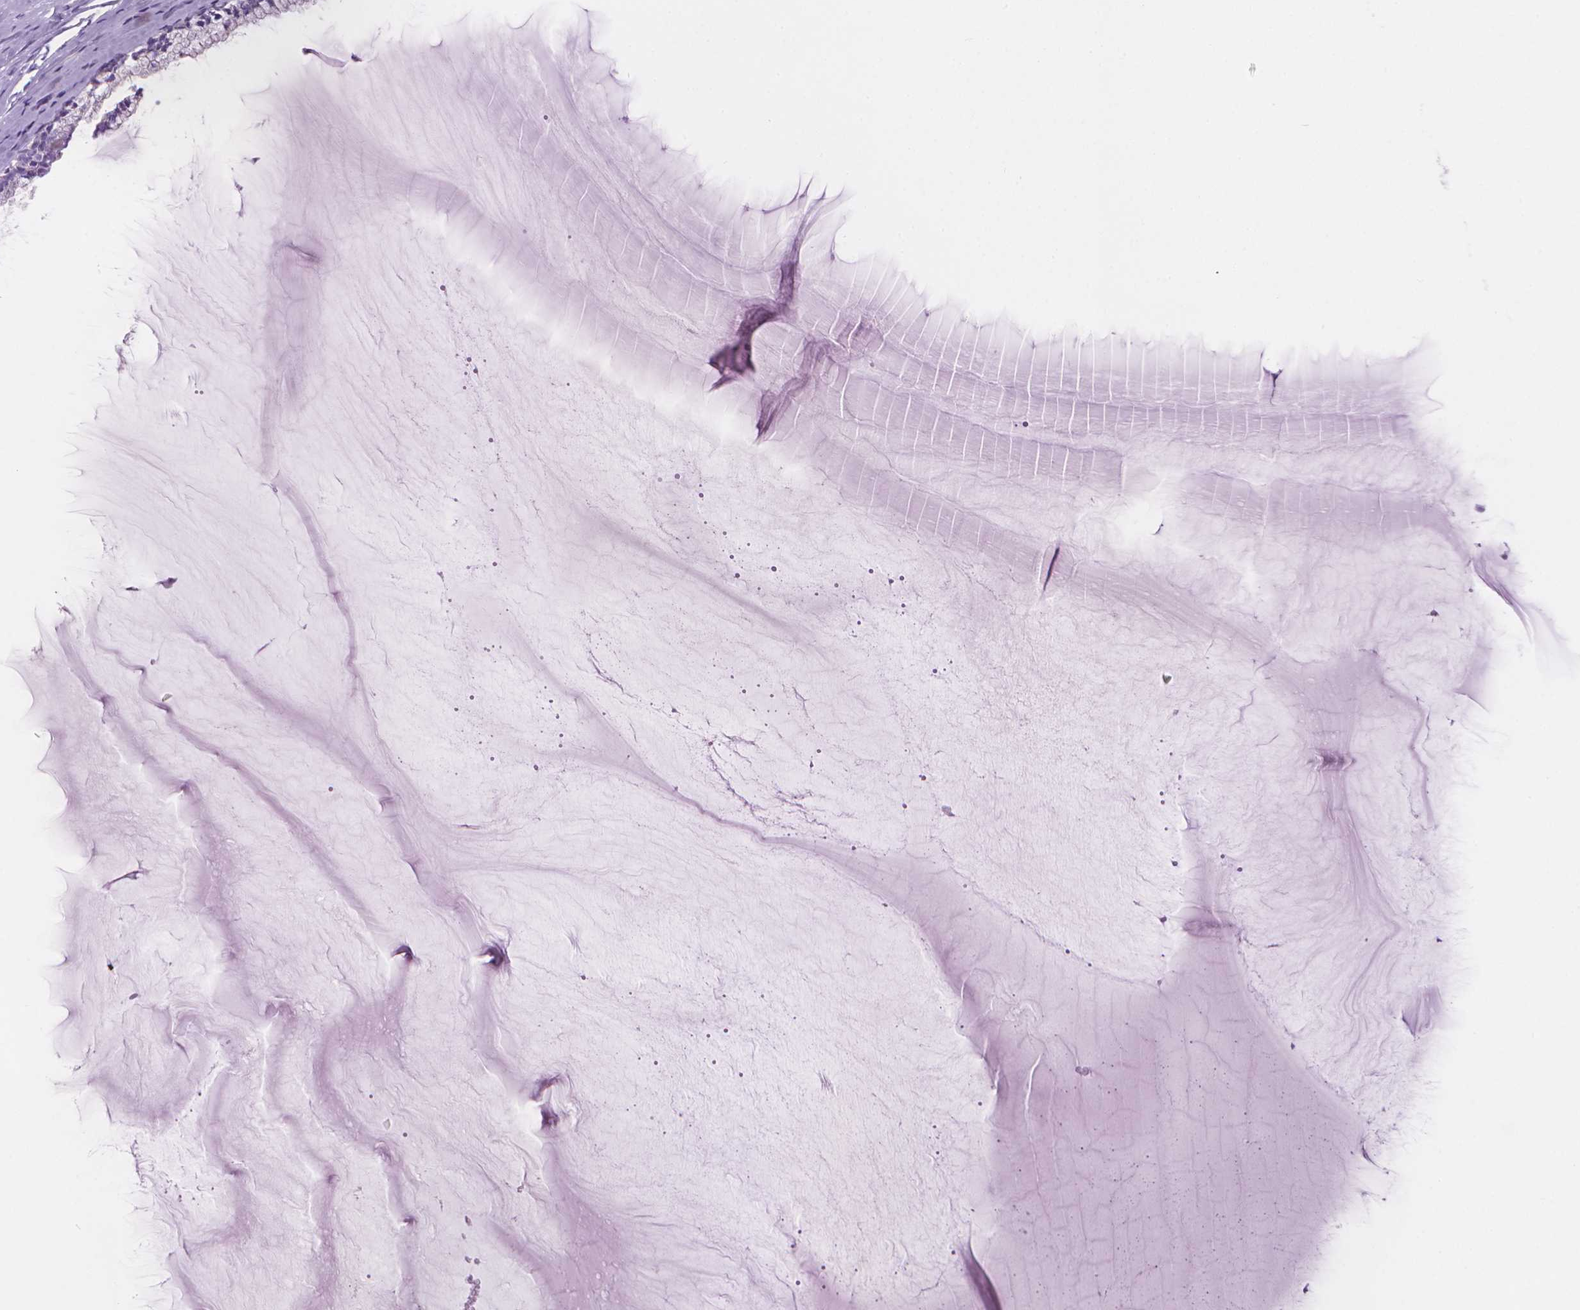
{"staining": {"intensity": "negative", "quantity": "none", "location": "none"}, "tissue": "cervix", "cell_type": "Glandular cells", "image_type": "normal", "snomed": [{"axis": "morphology", "description": "Normal tissue, NOS"}, {"axis": "topography", "description": "Cervix"}], "caption": "Immunohistochemistry (IHC) photomicrograph of normal cervix stained for a protein (brown), which exhibits no positivity in glandular cells. The staining is performed using DAB (3,3'-diaminobenzidine) brown chromogen with nuclei counter-stained in using hematoxylin.", "gene": "TTC29", "patient": {"sex": "female", "age": 40}}